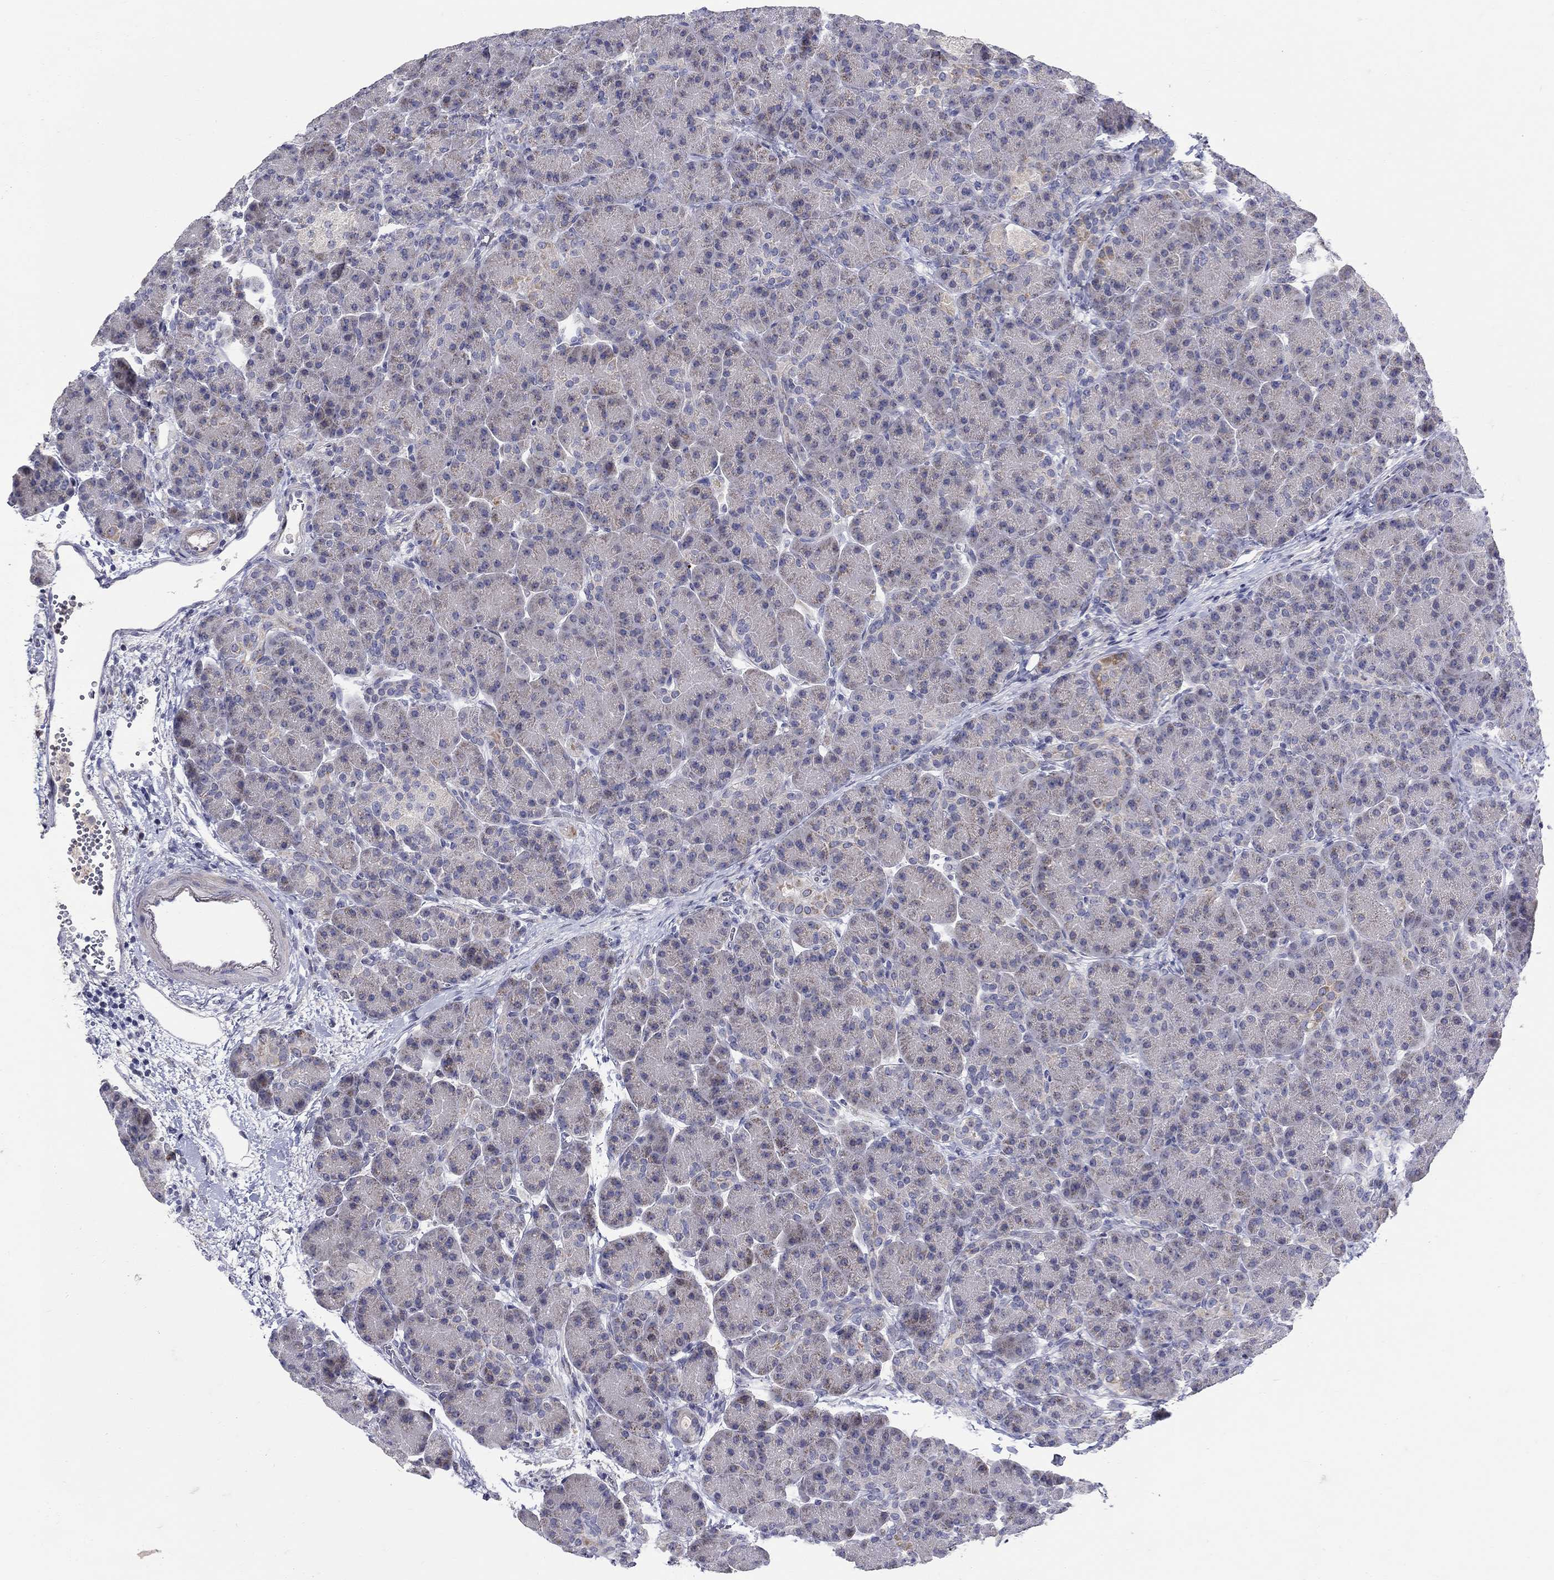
{"staining": {"intensity": "weak", "quantity": "<25%", "location": "cytoplasmic/membranous"}, "tissue": "pancreas", "cell_type": "Exocrine glandular cells", "image_type": "normal", "snomed": [{"axis": "morphology", "description": "Normal tissue, NOS"}, {"axis": "topography", "description": "Pancreas"}], "caption": "Protein analysis of normal pancreas reveals no significant expression in exocrine glandular cells.", "gene": "HMX2", "patient": {"sex": "female", "age": 63}}